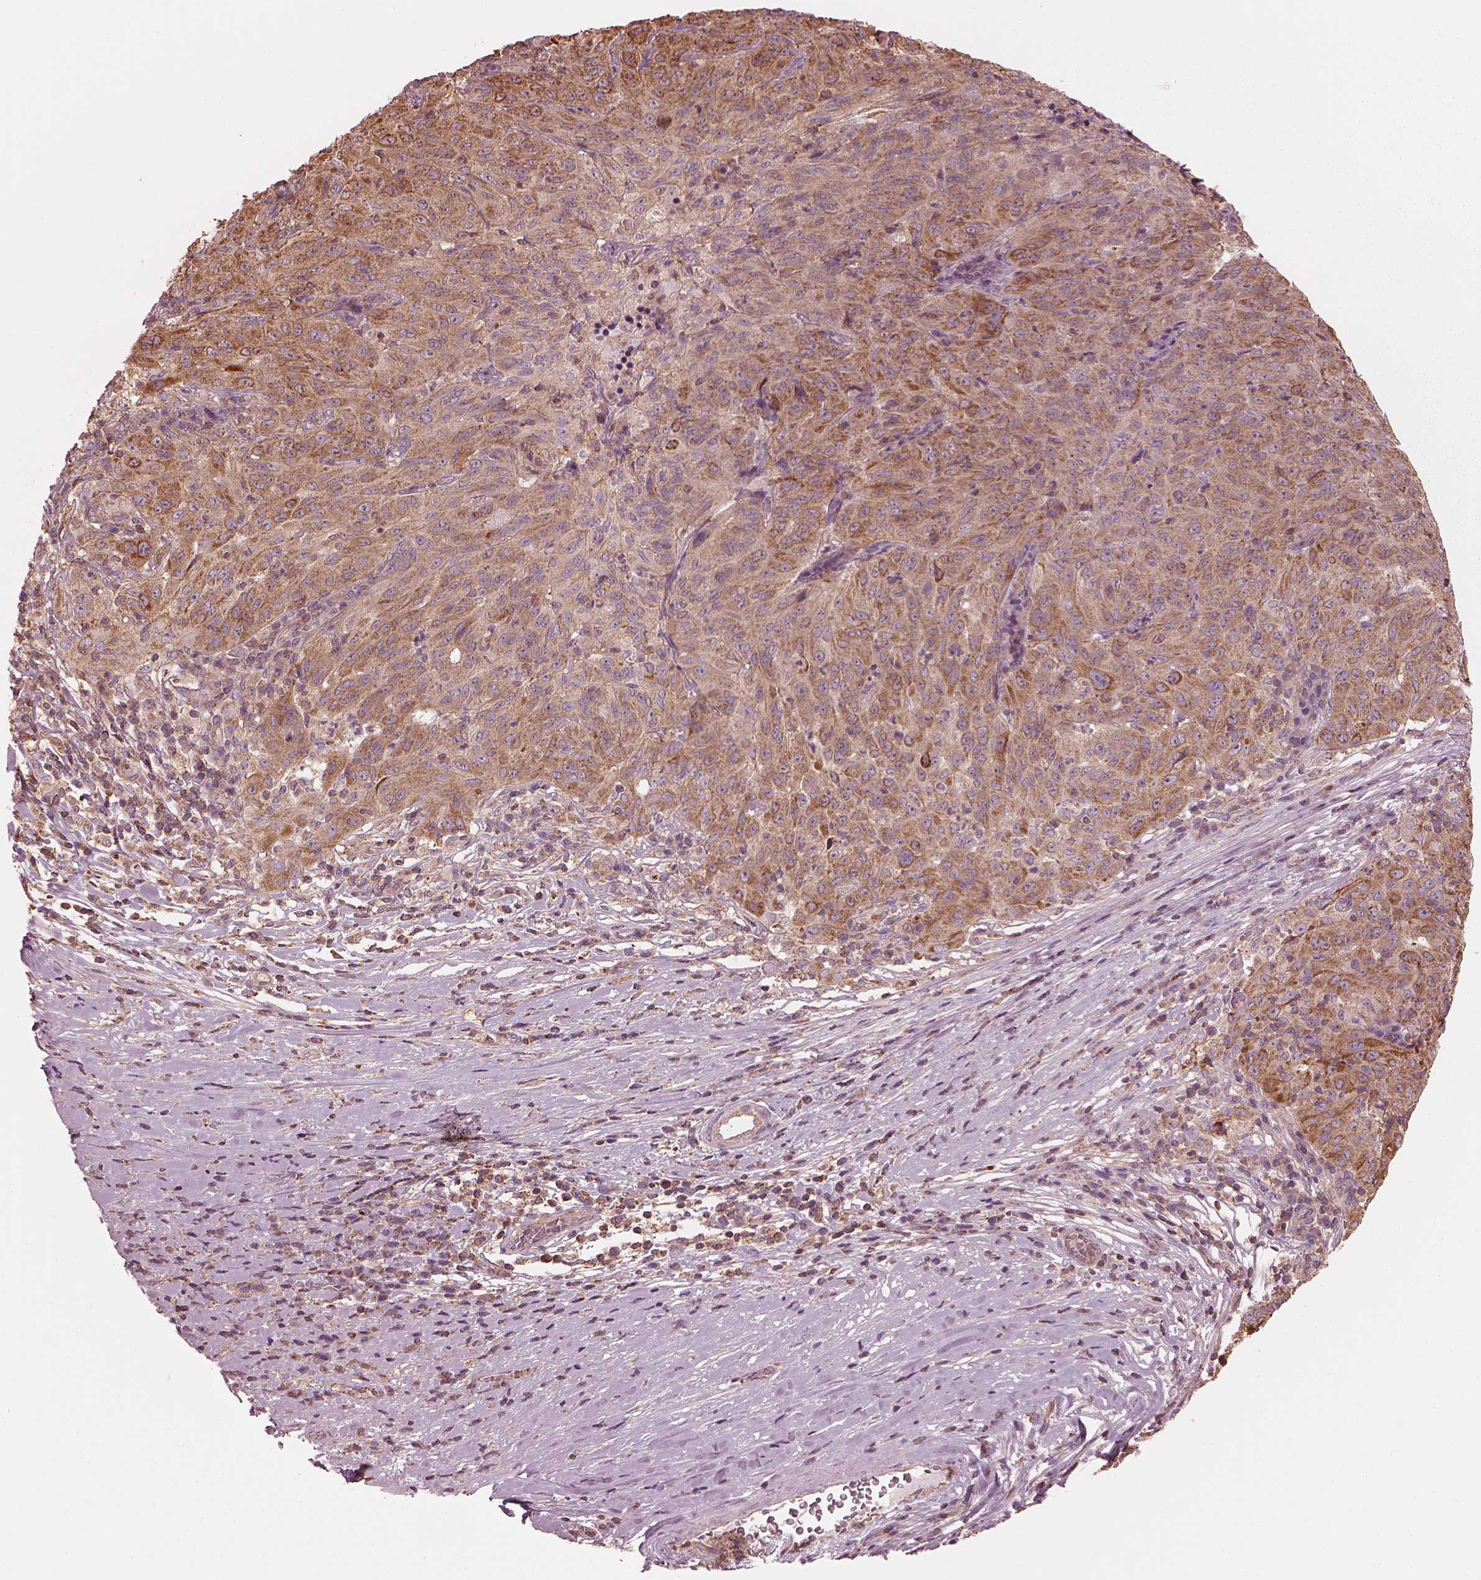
{"staining": {"intensity": "strong", "quantity": ">75%", "location": "cytoplasmic/membranous"}, "tissue": "pancreatic cancer", "cell_type": "Tumor cells", "image_type": "cancer", "snomed": [{"axis": "morphology", "description": "Adenocarcinoma, NOS"}, {"axis": "topography", "description": "Pancreas"}], "caption": "Pancreatic adenocarcinoma tissue shows strong cytoplasmic/membranous staining in about >75% of tumor cells, visualized by immunohistochemistry.", "gene": "STK33", "patient": {"sex": "male", "age": 63}}